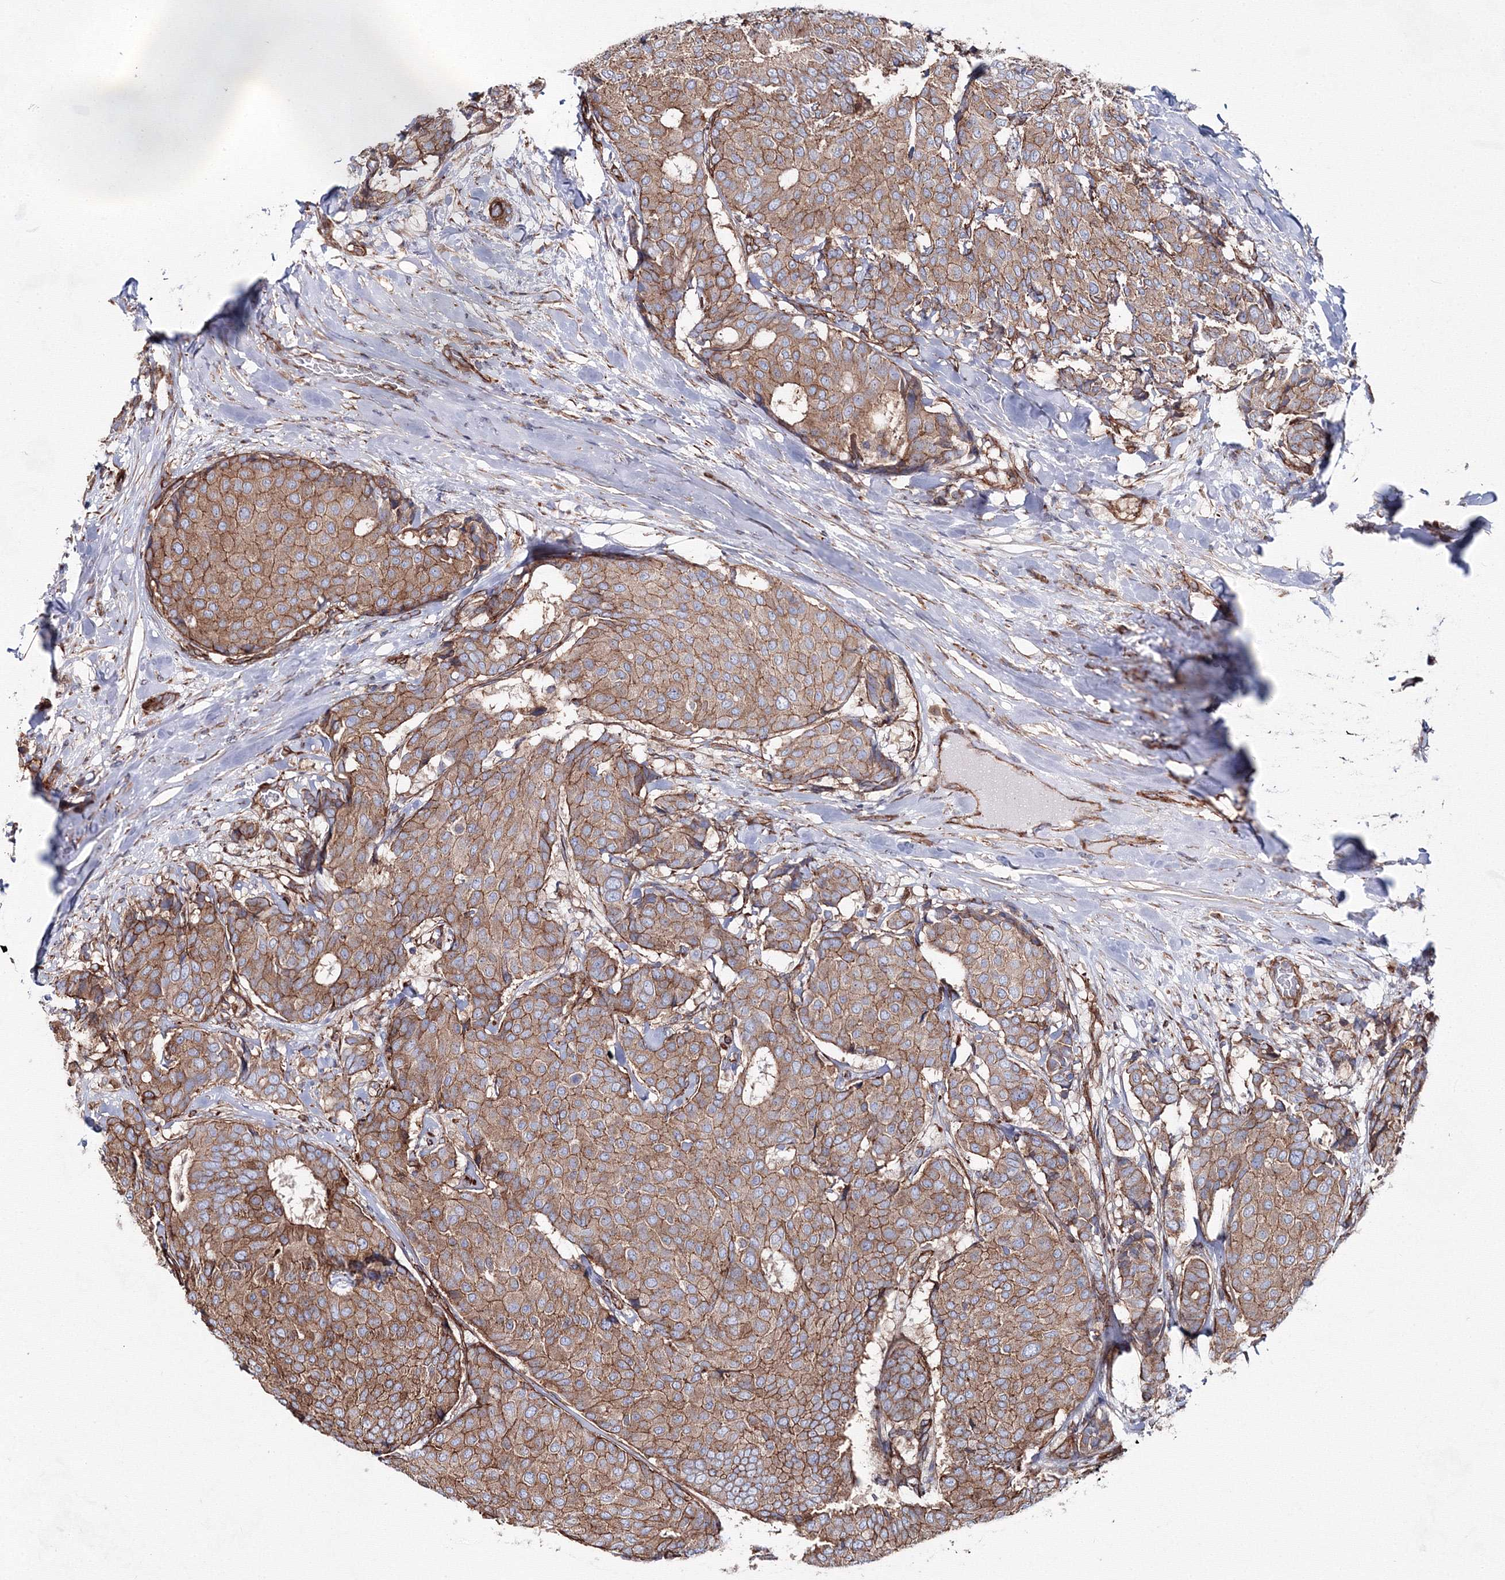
{"staining": {"intensity": "moderate", "quantity": ">75%", "location": "cytoplasmic/membranous"}, "tissue": "breast cancer", "cell_type": "Tumor cells", "image_type": "cancer", "snomed": [{"axis": "morphology", "description": "Duct carcinoma"}, {"axis": "topography", "description": "Breast"}], "caption": "Breast cancer (intraductal carcinoma) tissue reveals moderate cytoplasmic/membranous staining in about >75% of tumor cells", "gene": "ANKRD37", "patient": {"sex": "female", "age": 75}}